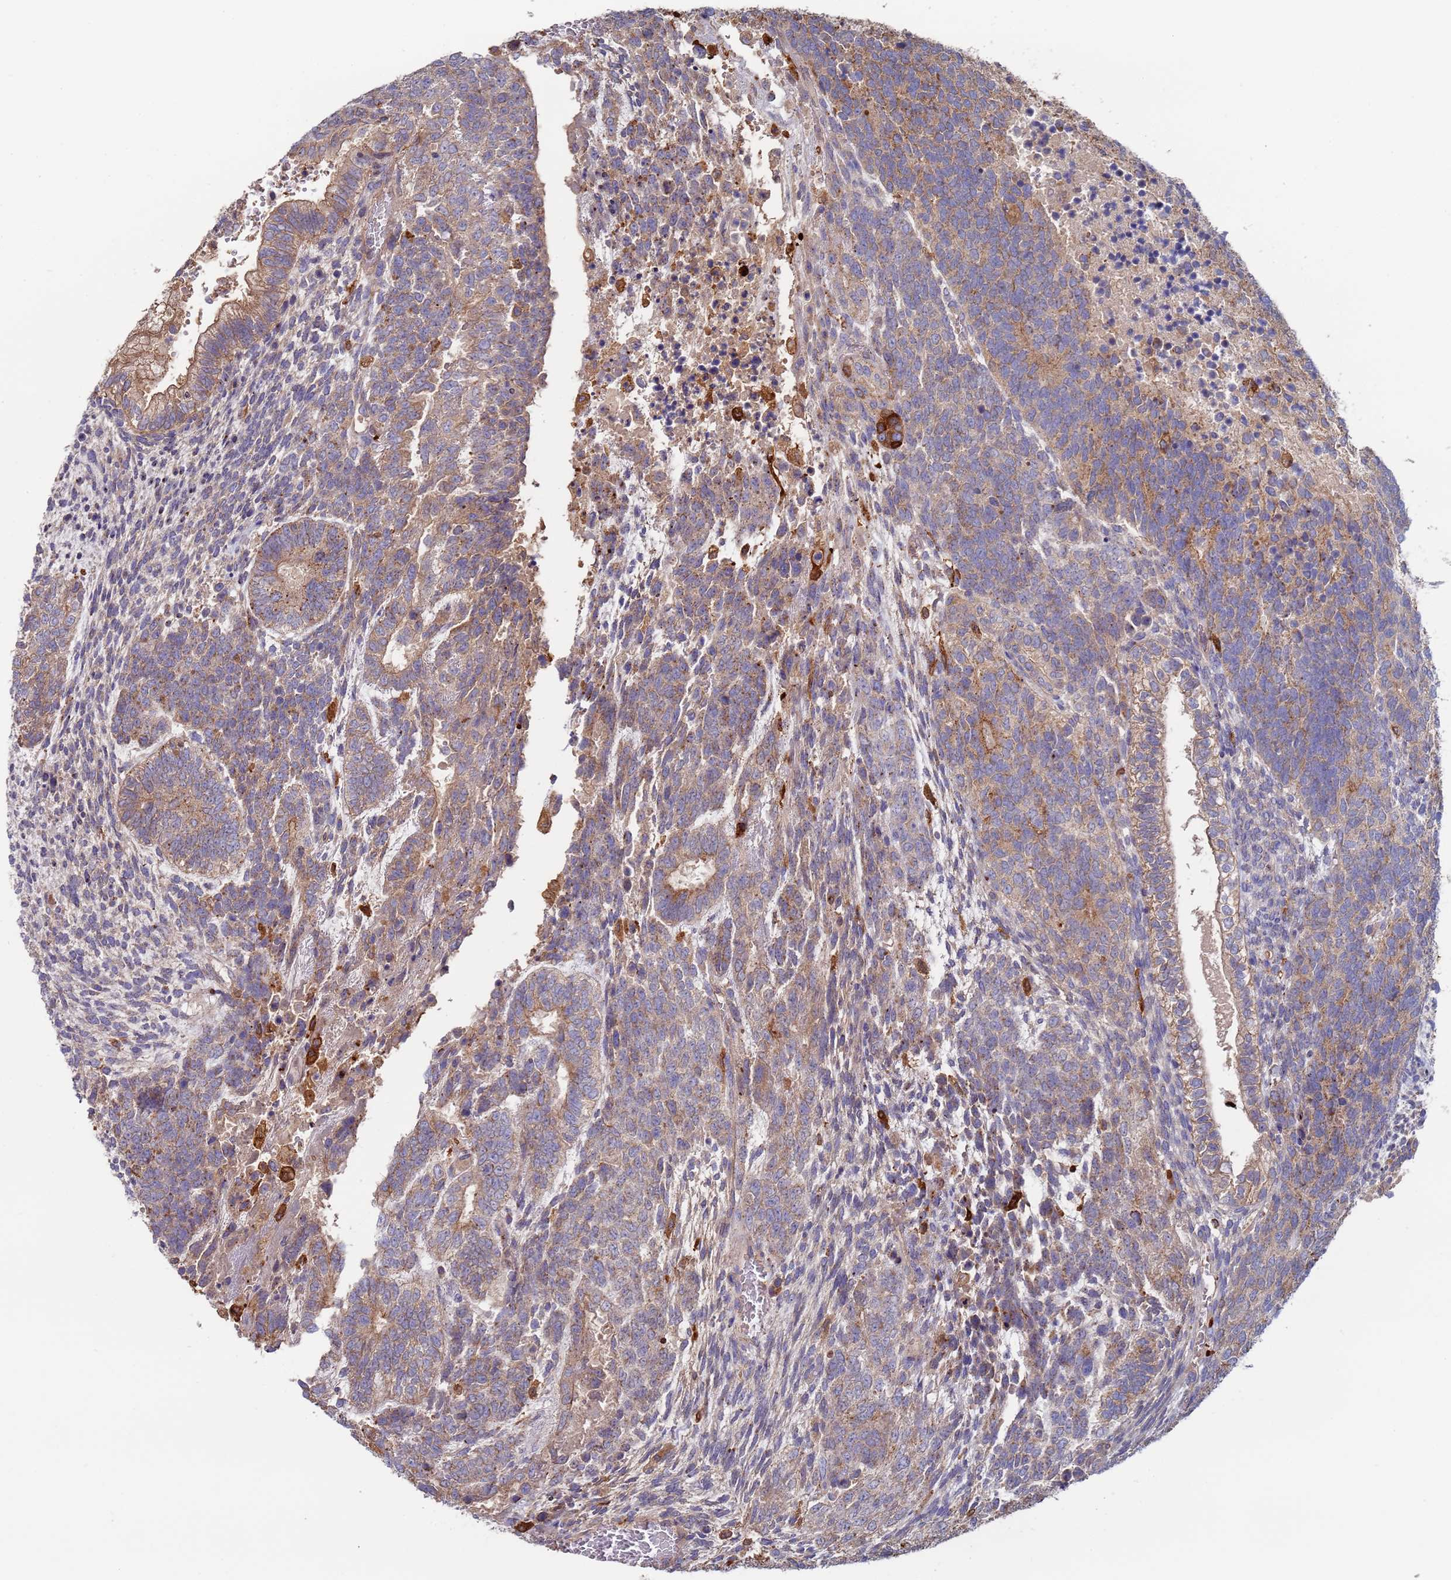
{"staining": {"intensity": "weak", "quantity": "25%-75%", "location": "cytoplasmic/membranous"}, "tissue": "testis cancer", "cell_type": "Tumor cells", "image_type": "cancer", "snomed": [{"axis": "morphology", "description": "Carcinoma, Embryonal, NOS"}, {"axis": "topography", "description": "Testis"}], "caption": "Immunohistochemistry image of neoplastic tissue: embryonal carcinoma (testis) stained using immunohistochemistry (IHC) demonstrates low levels of weak protein expression localized specifically in the cytoplasmic/membranous of tumor cells, appearing as a cytoplasmic/membranous brown color.", "gene": "MALRD1", "patient": {"sex": "male", "age": 23}}